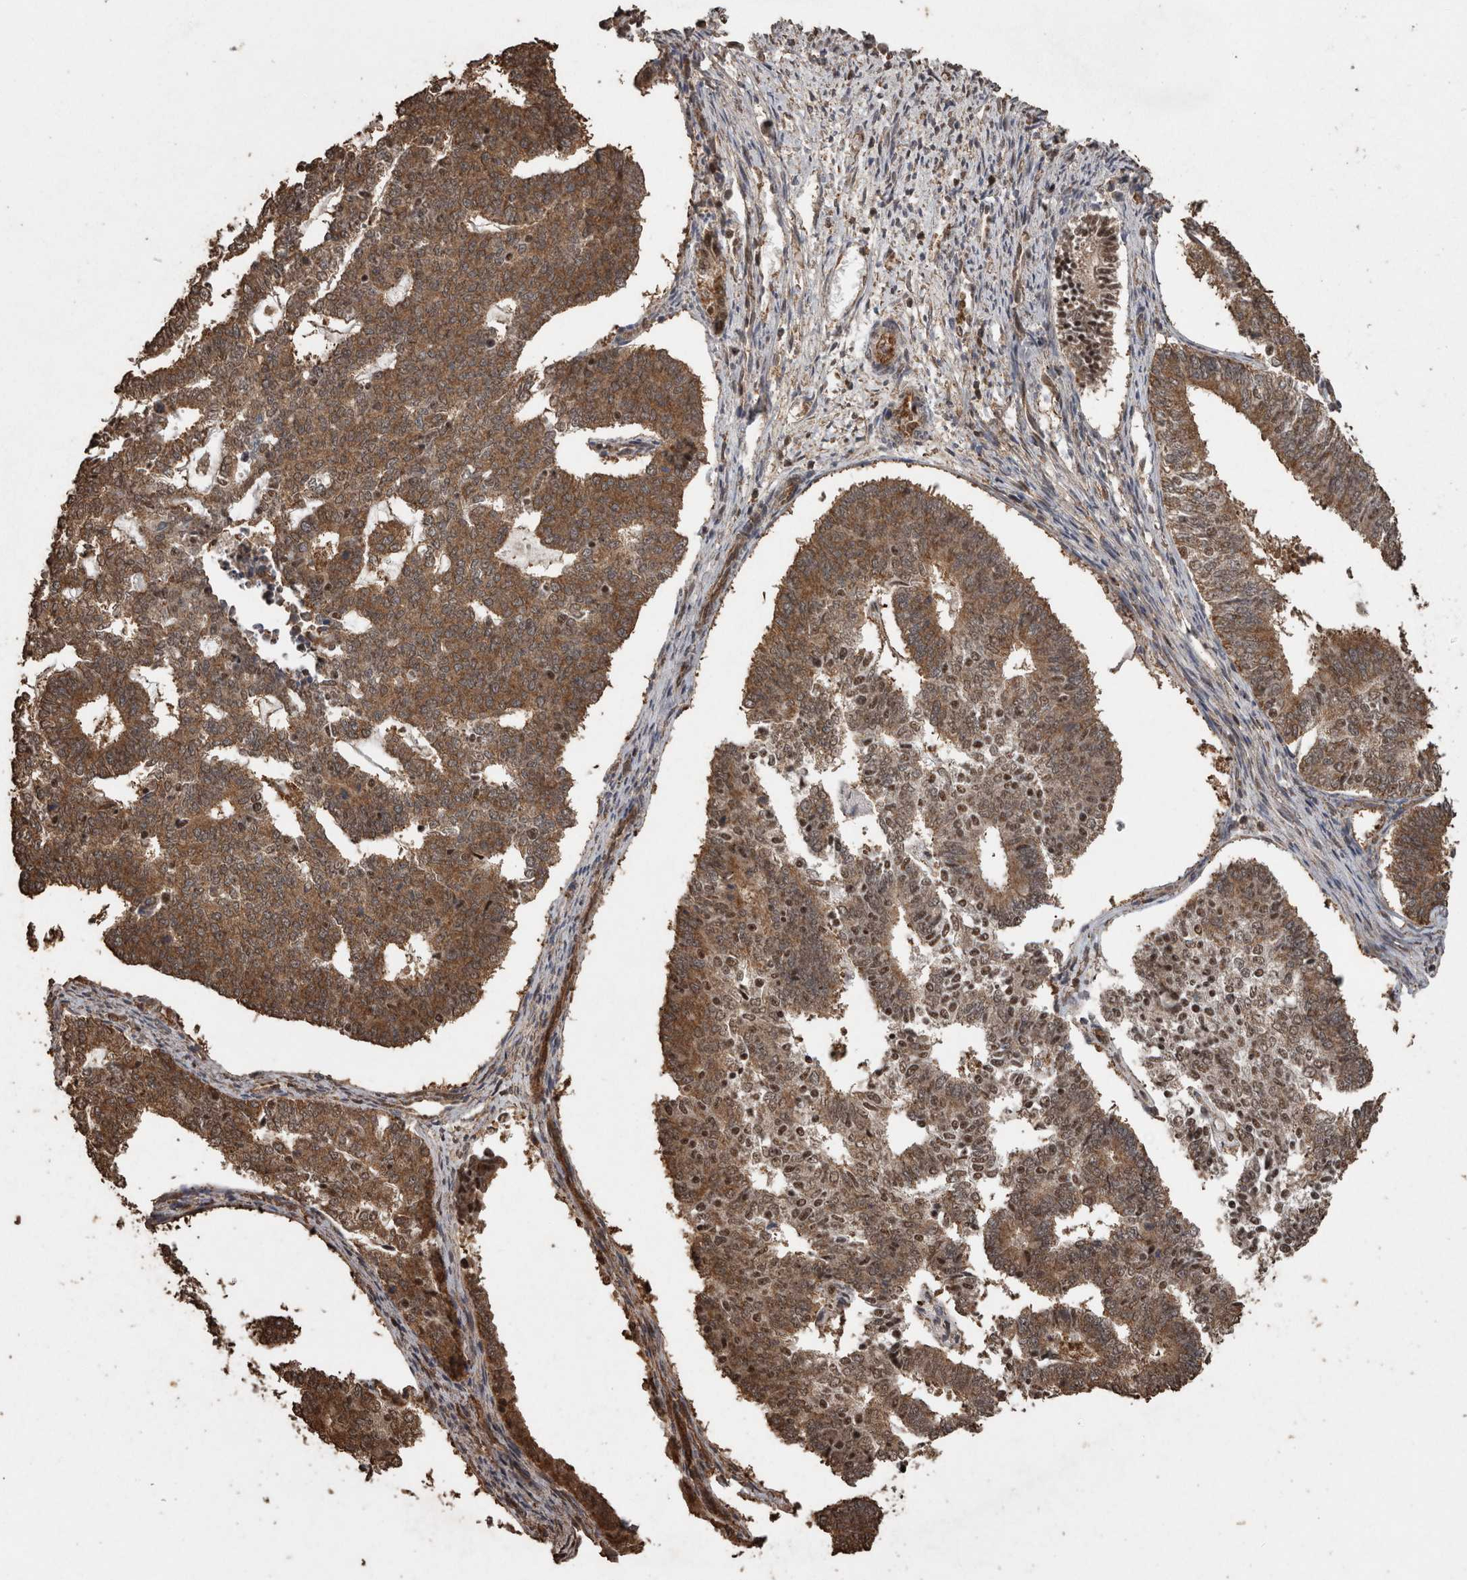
{"staining": {"intensity": "moderate", "quantity": ">75%", "location": "cytoplasmic/membranous"}, "tissue": "endometrial cancer", "cell_type": "Tumor cells", "image_type": "cancer", "snomed": [{"axis": "morphology", "description": "Adenocarcinoma, NOS"}, {"axis": "topography", "description": "Endometrium"}], "caption": "Endometrial adenocarcinoma tissue reveals moderate cytoplasmic/membranous expression in about >75% of tumor cells The staining was performed using DAB to visualize the protein expression in brown, while the nuclei were stained in blue with hematoxylin (Magnification: 20x).", "gene": "PINK1", "patient": {"sex": "female", "age": 70}}